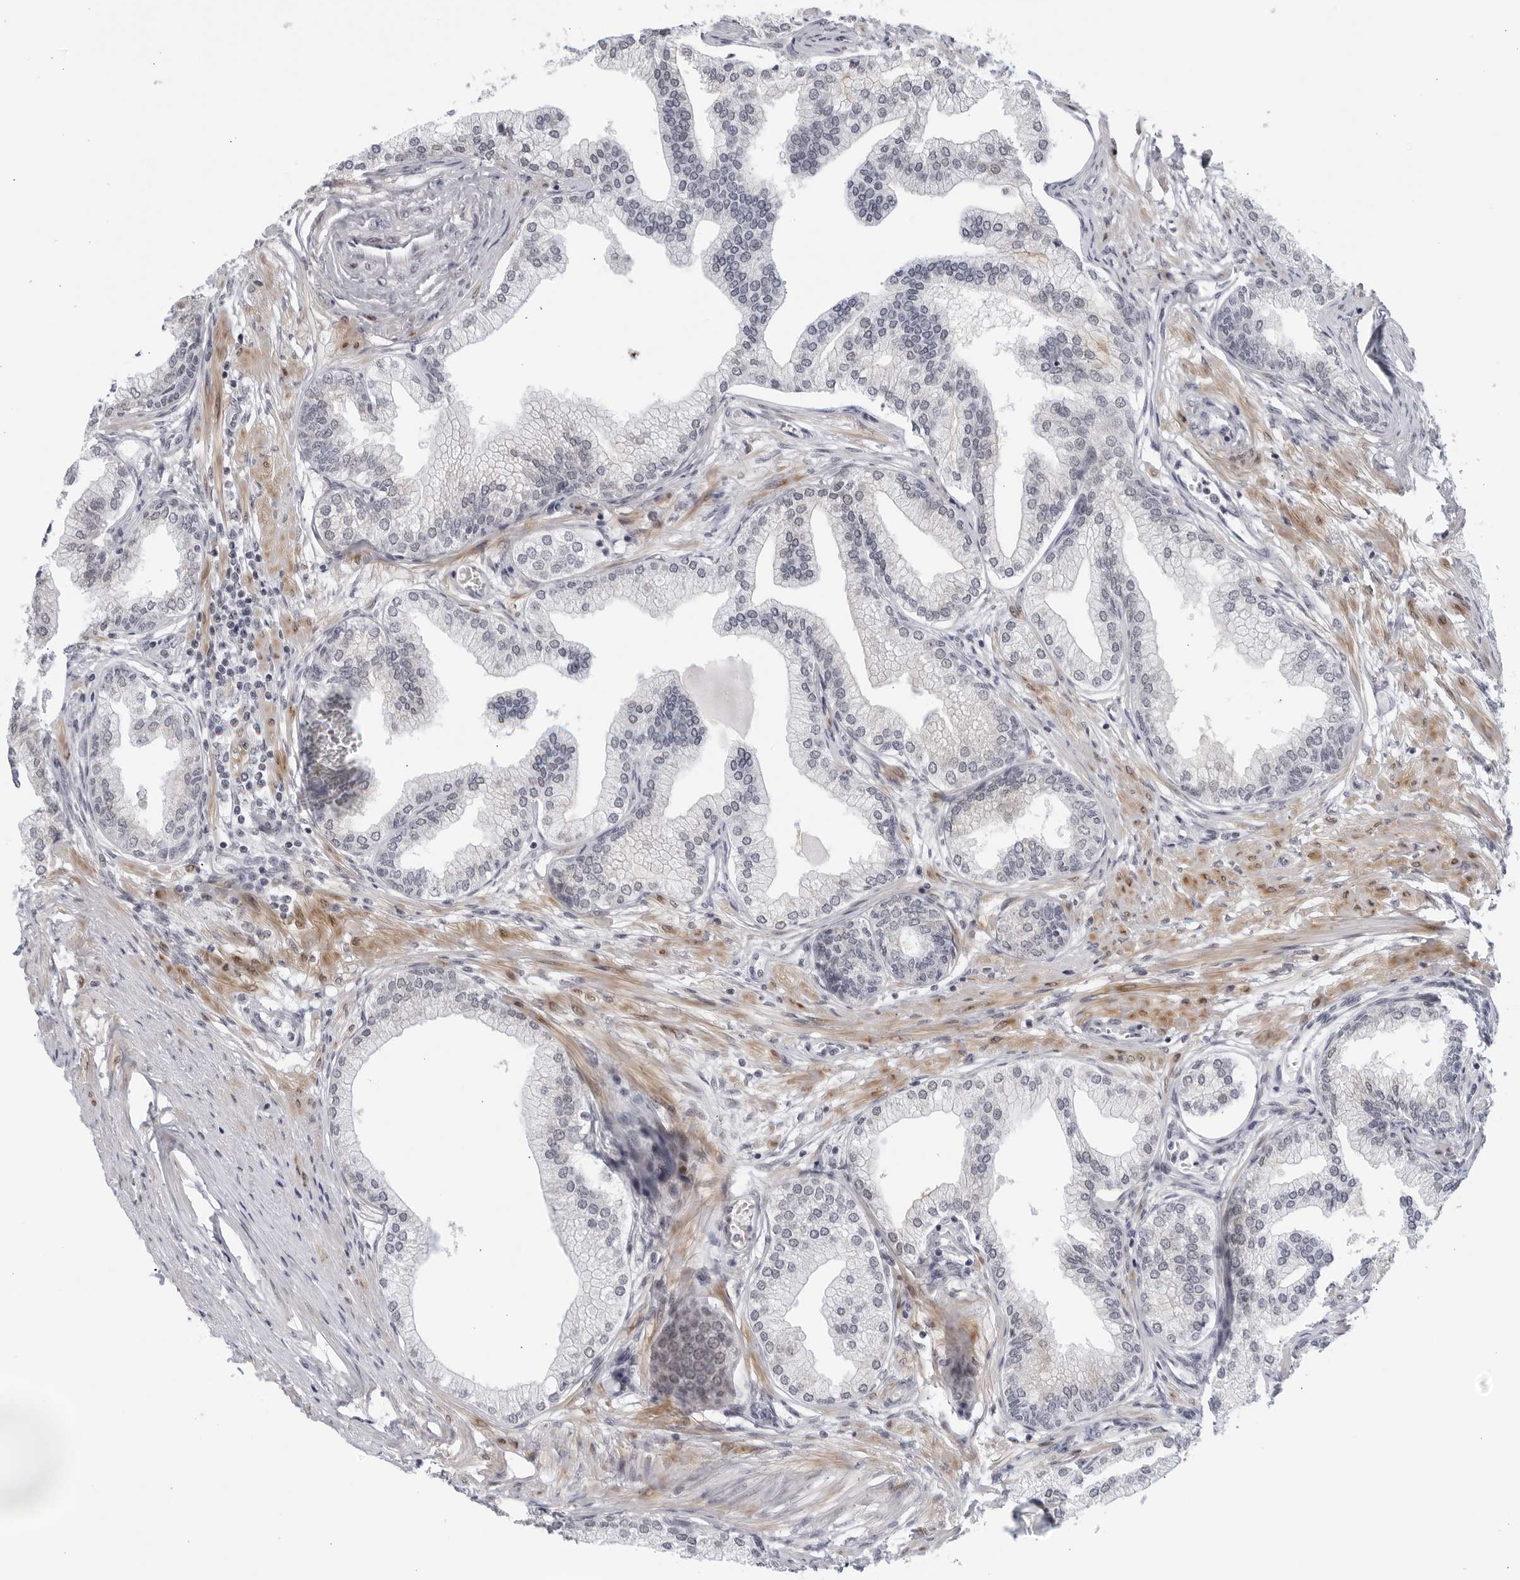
{"staining": {"intensity": "moderate", "quantity": "<25%", "location": "cytoplasmic/membranous"}, "tissue": "prostate", "cell_type": "Glandular cells", "image_type": "normal", "snomed": [{"axis": "morphology", "description": "Normal tissue, NOS"}, {"axis": "morphology", "description": "Urothelial carcinoma, Low grade"}, {"axis": "topography", "description": "Urinary bladder"}, {"axis": "topography", "description": "Prostate"}], "caption": "Protein staining of unremarkable prostate exhibits moderate cytoplasmic/membranous staining in about <25% of glandular cells. (Brightfield microscopy of DAB IHC at high magnification).", "gene": "WDTC1", "patient": {"sex": "male", "age": 60}}